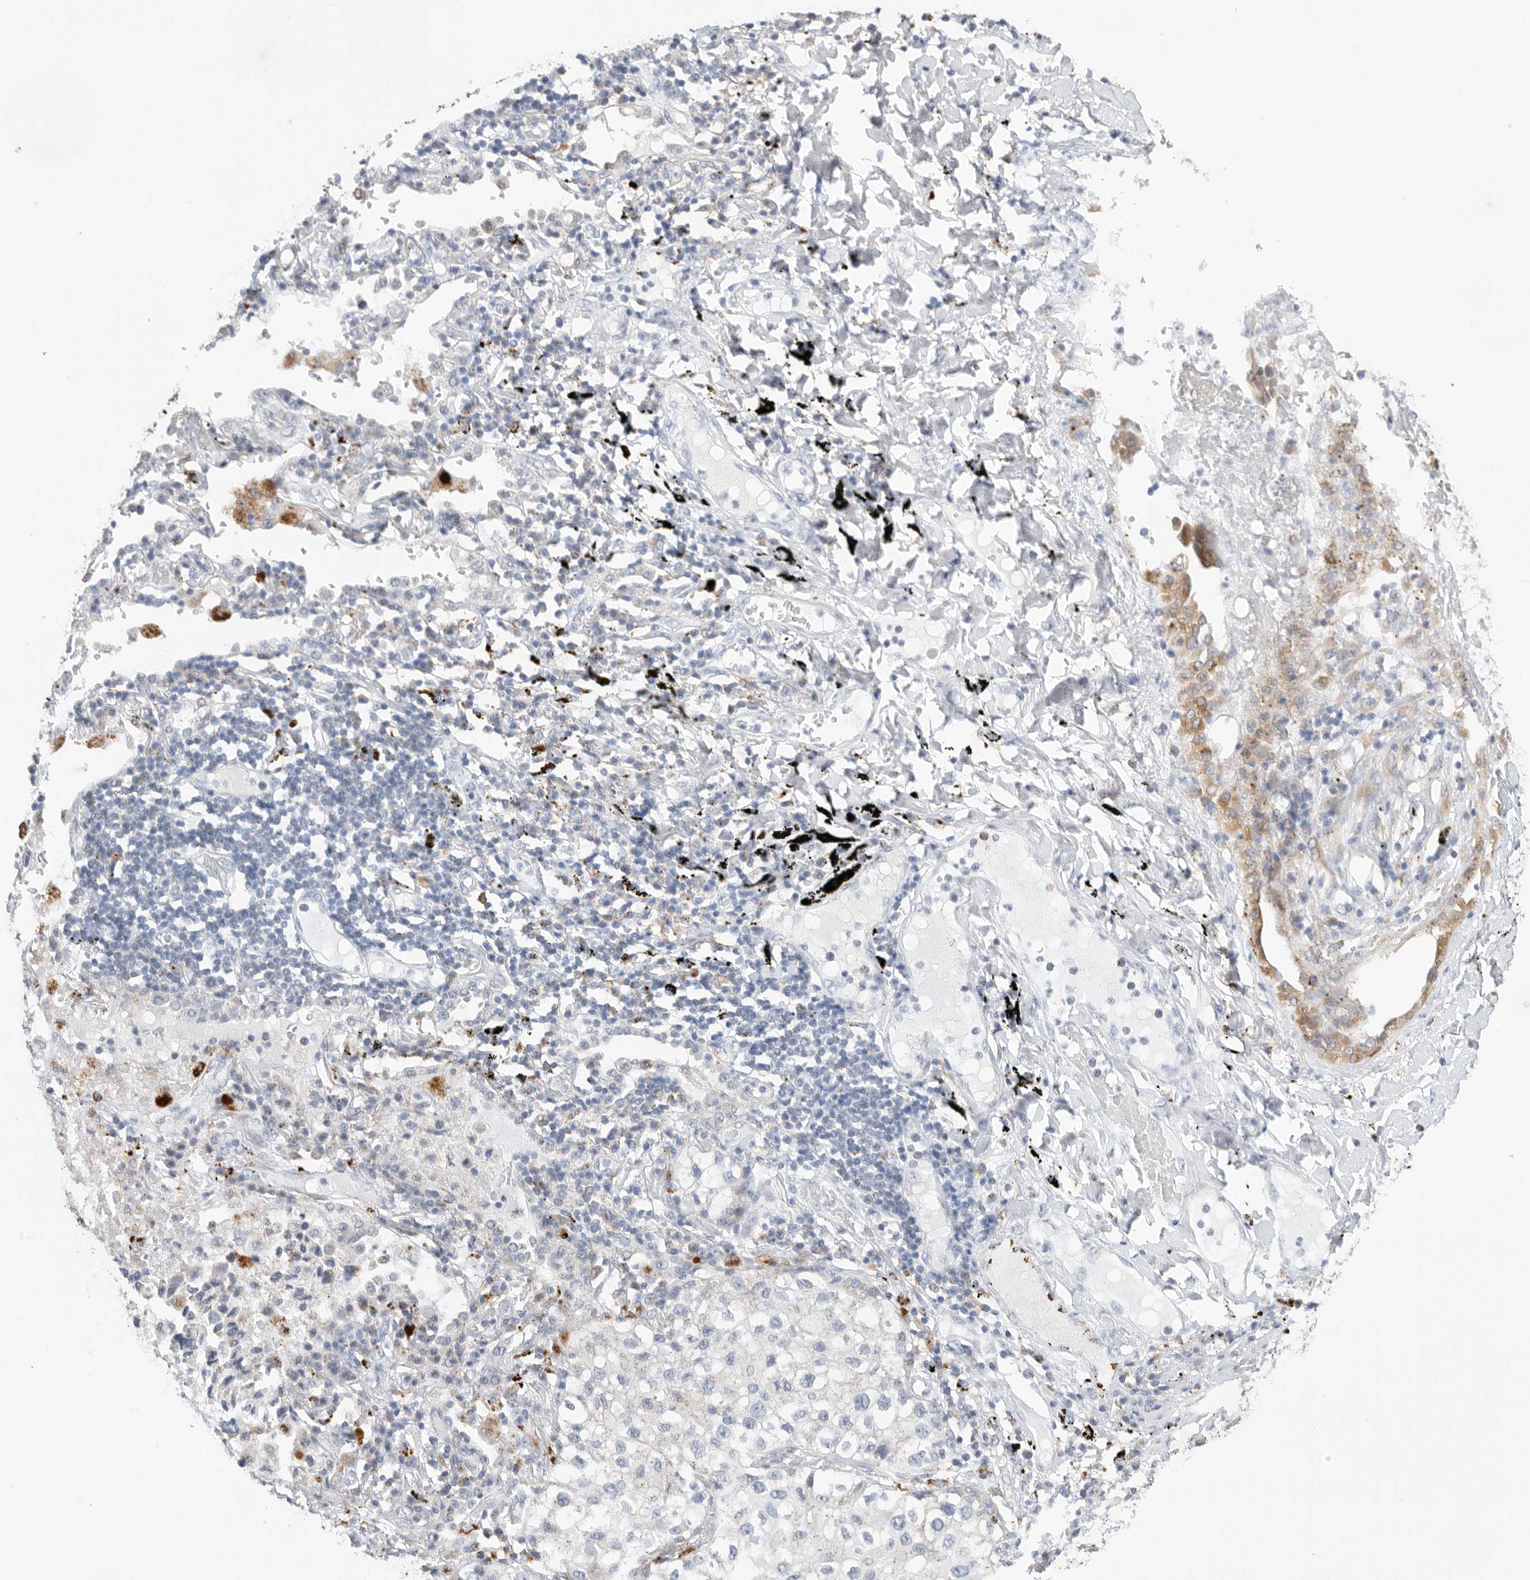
{"staining": {"intensity": "negative", "quantity": "none", "location": "none"}, "tissue": "lung cancer", "cell_type": "Tumor cells", "image_type": "cancer", "snomed": [{"axis": "morphology", "description": "Adenocarcinoma, NOS"}, {"axis": "topography", "description": "Lung"}], "caption": "Lung adenocarcinoma was stained to show a protein in brown. There is no significant expression in tumor cells.", "gene": "GGH", "patient": {"sex": "male", "age": 63}}